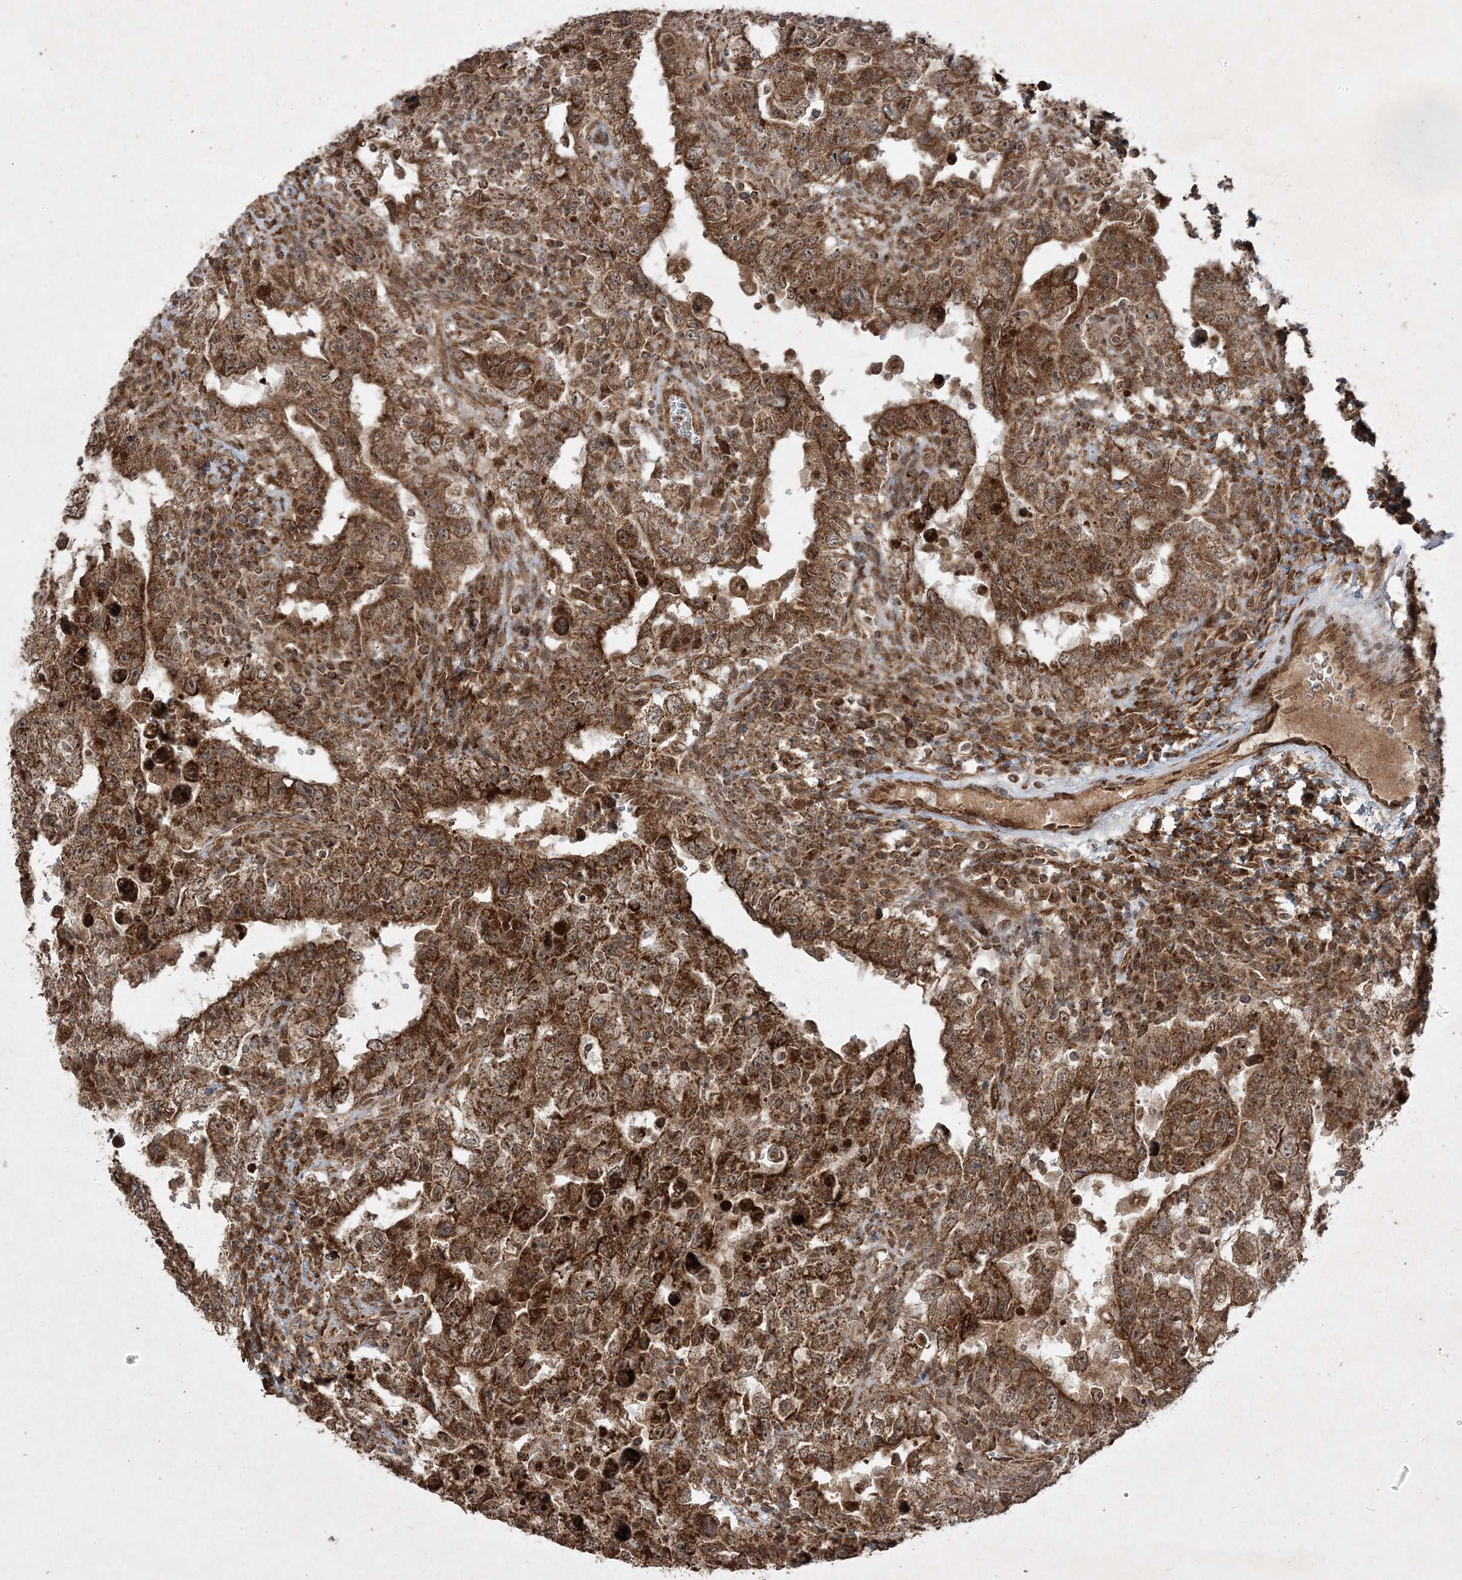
{"staining": {"intensity": "moderate", "quantity": ">75%", "location": "cytoplasmic/membranous,nuclear"}, "tissue": "testis cancer", "cell_type": "Tumor cells", "image_type": "cancer", "snomed": [{"axis": "morphology", "description": "Carcinoma, Embryonal, NOS"}, {"axis": "topography", "description": "Testis"}], "caption": "Immunohistochemistry photomicrograph of testis cancer (embryonal carcinoma) stained for a protein (brown), which displays medium levels of moderate cytoplasmic/membranous and nuclear staining in about >75% of tumor cells.", "gene": "PLEKHM2", "patient": {"sex": "male", "age": 26}}